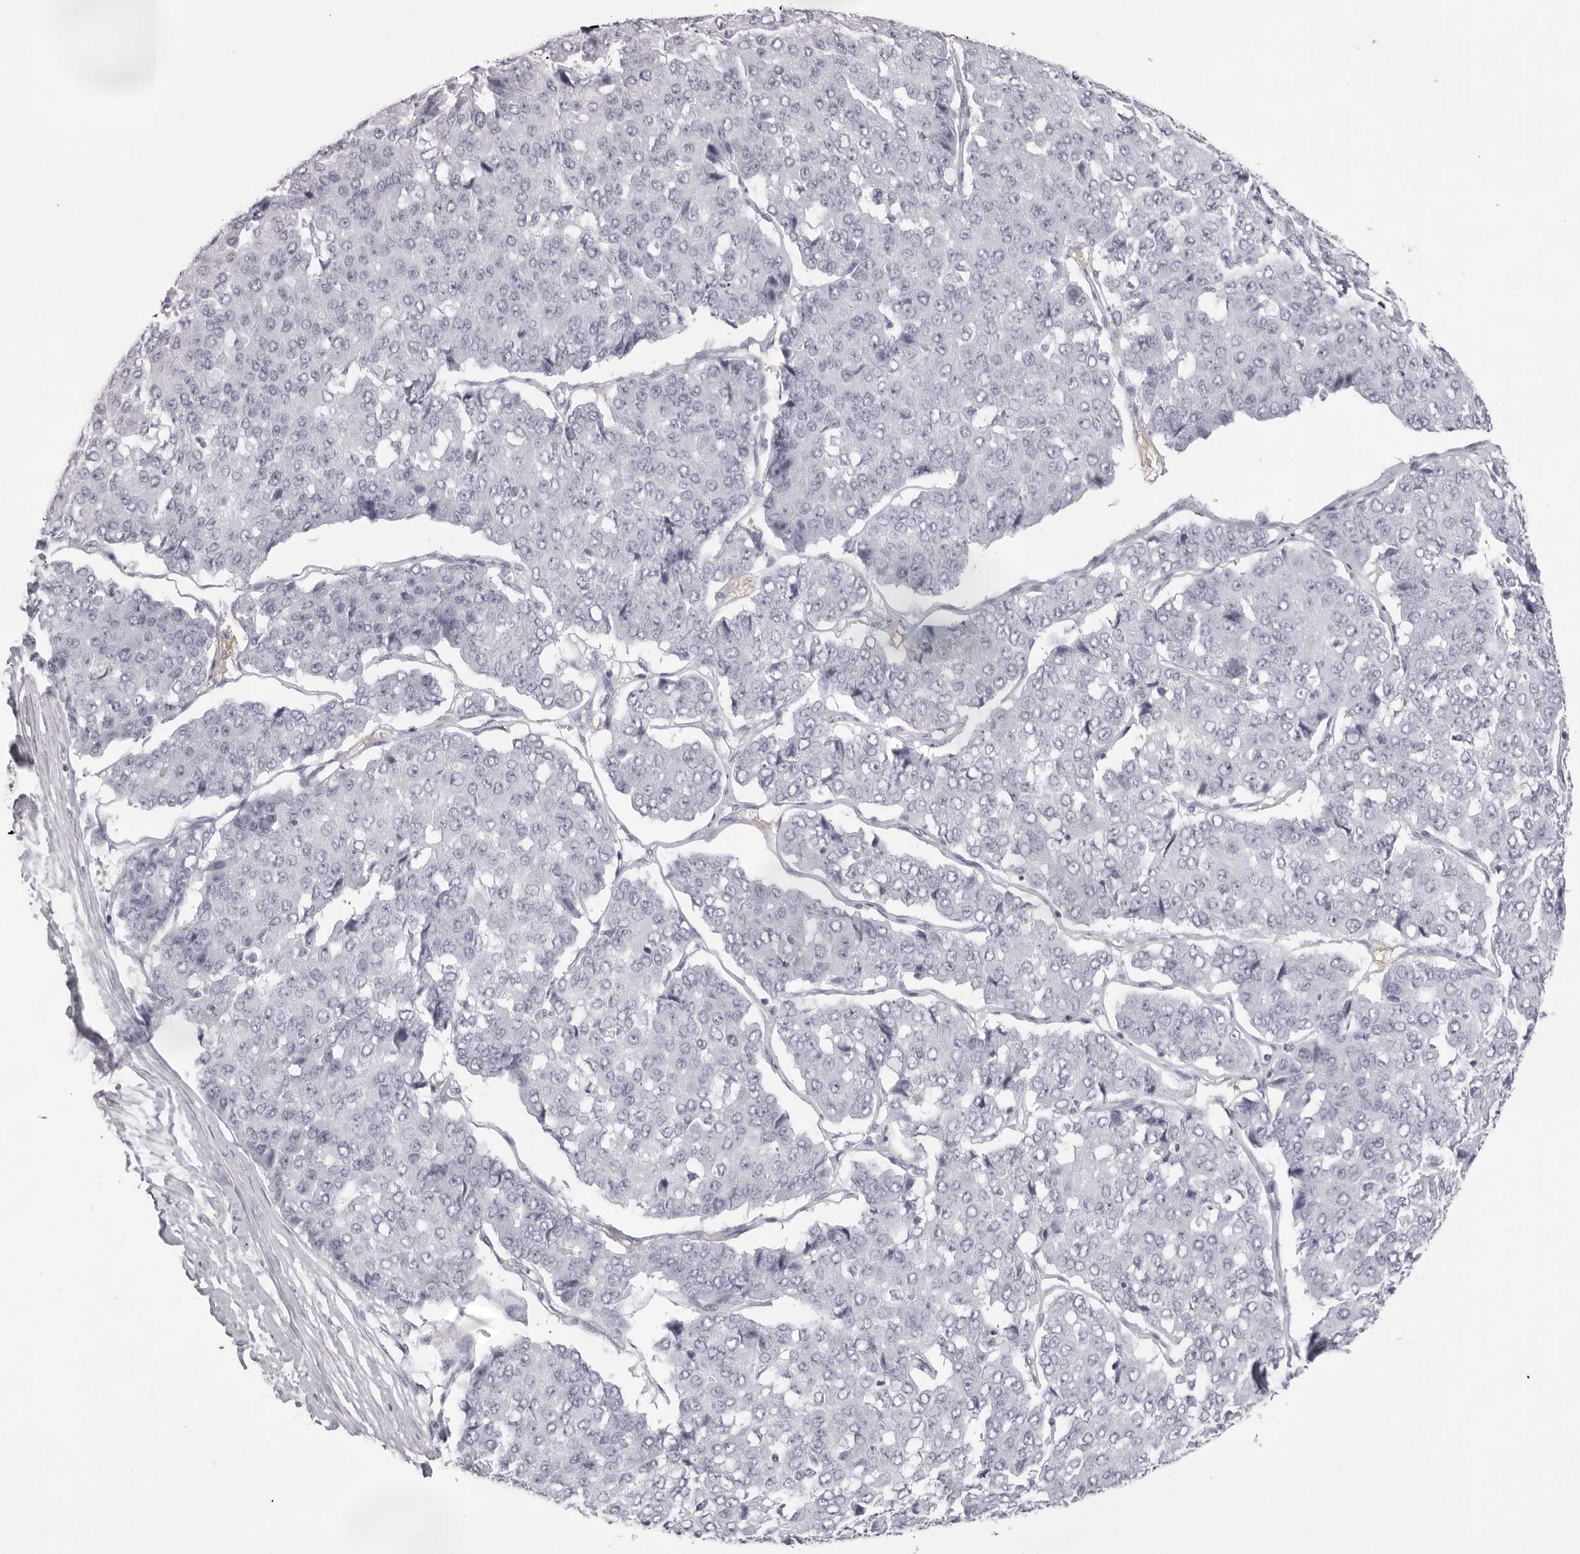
{"staining": {"intensity": "negative", "quantity": "none", "location": "none"}, "tissue": "pancreatic cancer", "cell_type": "Tumor cells", "image_type": "cancer", "snomed": [{"axis": "morphology", "description": "Adenocarcinoma, NOS"}, {"axis": "topography", "description": "Pancreas"}], "caption": "Immunohistochemistry histopathology image of neoplastic tissue: adenocarcinoma (pancreatic) stained with DAB (3,3'-diaminobenzidine) exhibits no significant protein positivity in tumor cells.", "gene": "SPTA1", "patient": {"sex": "male", "age": 50}}